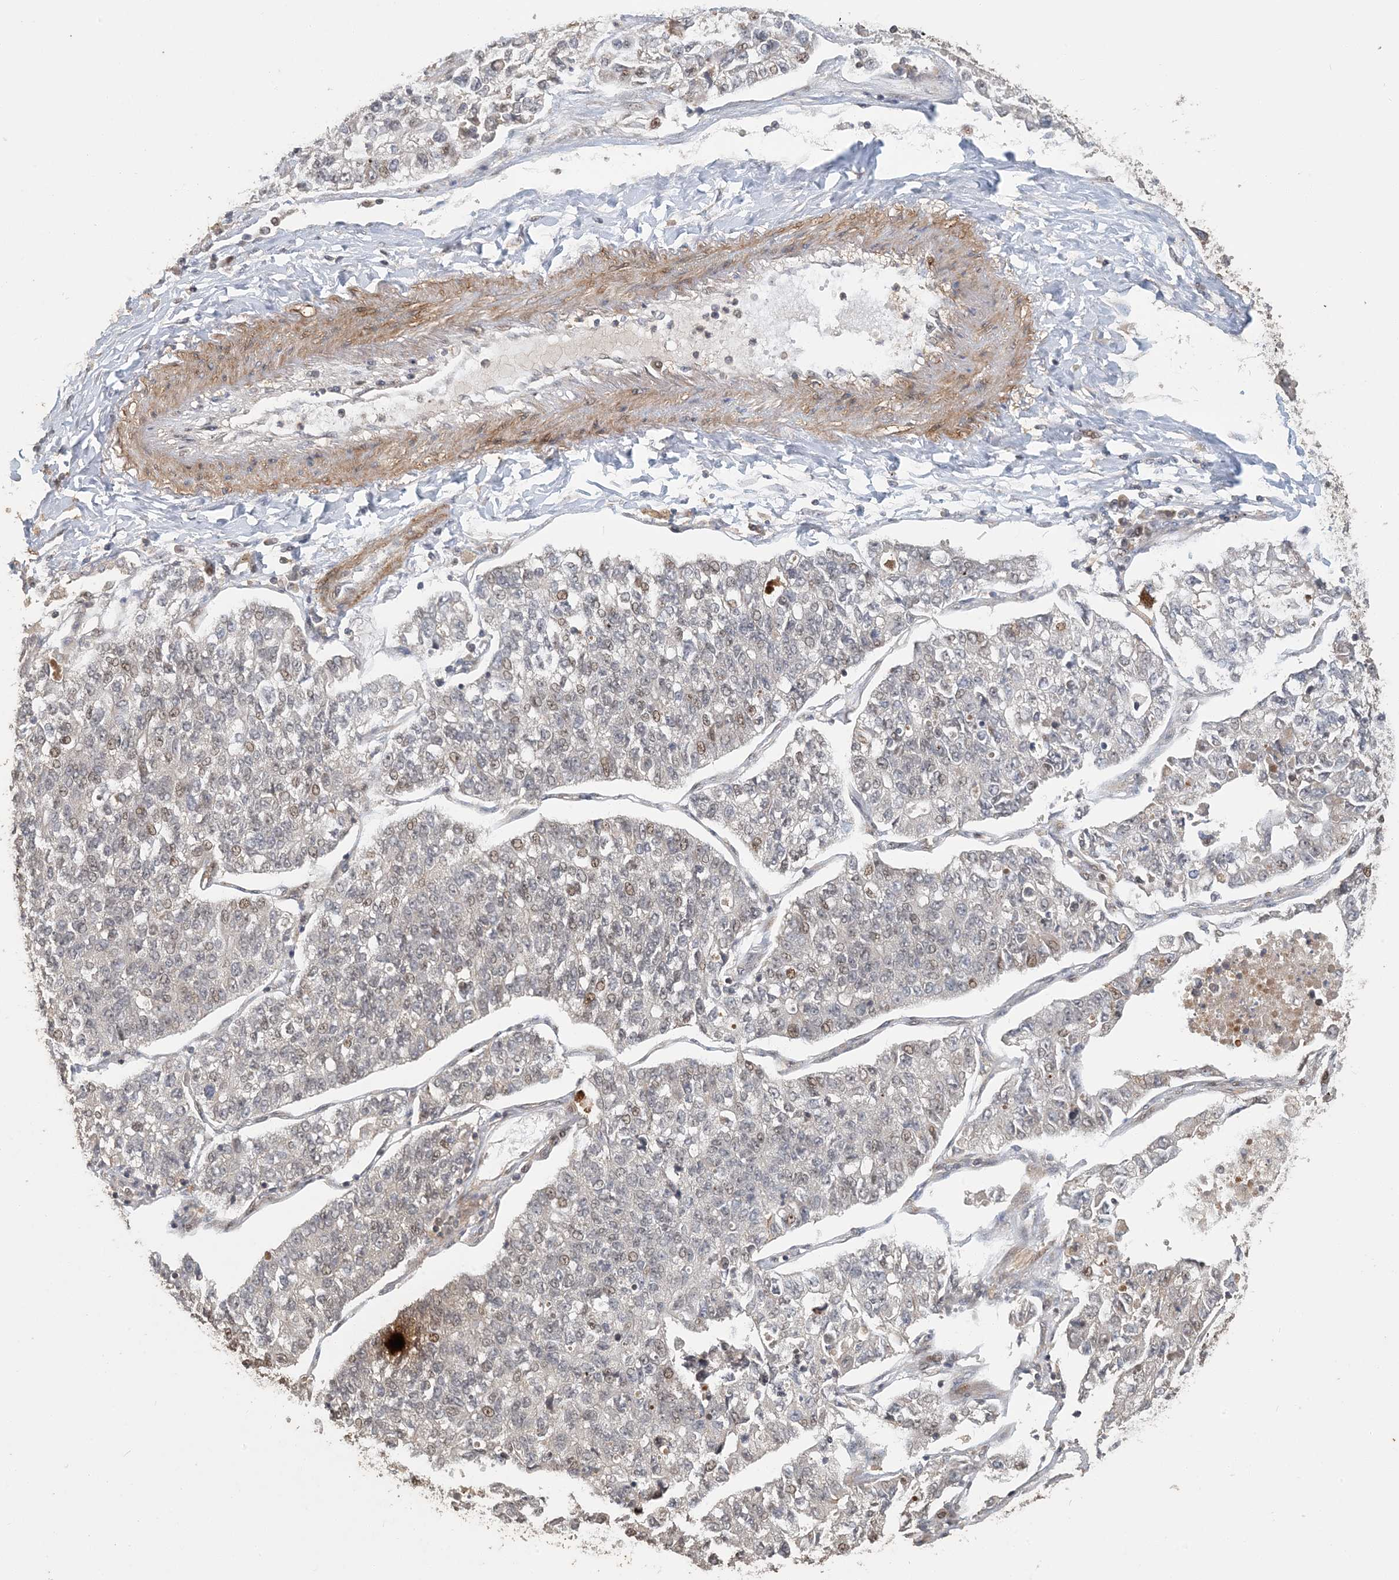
{"staining": {"intensity": "weak", "quantity": "<25%", "location": "nuclear"}, "tissue": "lung cancer", "cell_type": "Tumor cells", "image_type": "cancer", "snomed": [{"axis": "morphology", "description": "Adenocarcinoma, NOS"}, {"axis": "topography", "description": "Lung"}], "caption": "Histopathology image shows no significant protein staining in tumor cells of lung cancer.", "gene": "ATP13A2", "patient": {"sex": "male", "age": 49}}